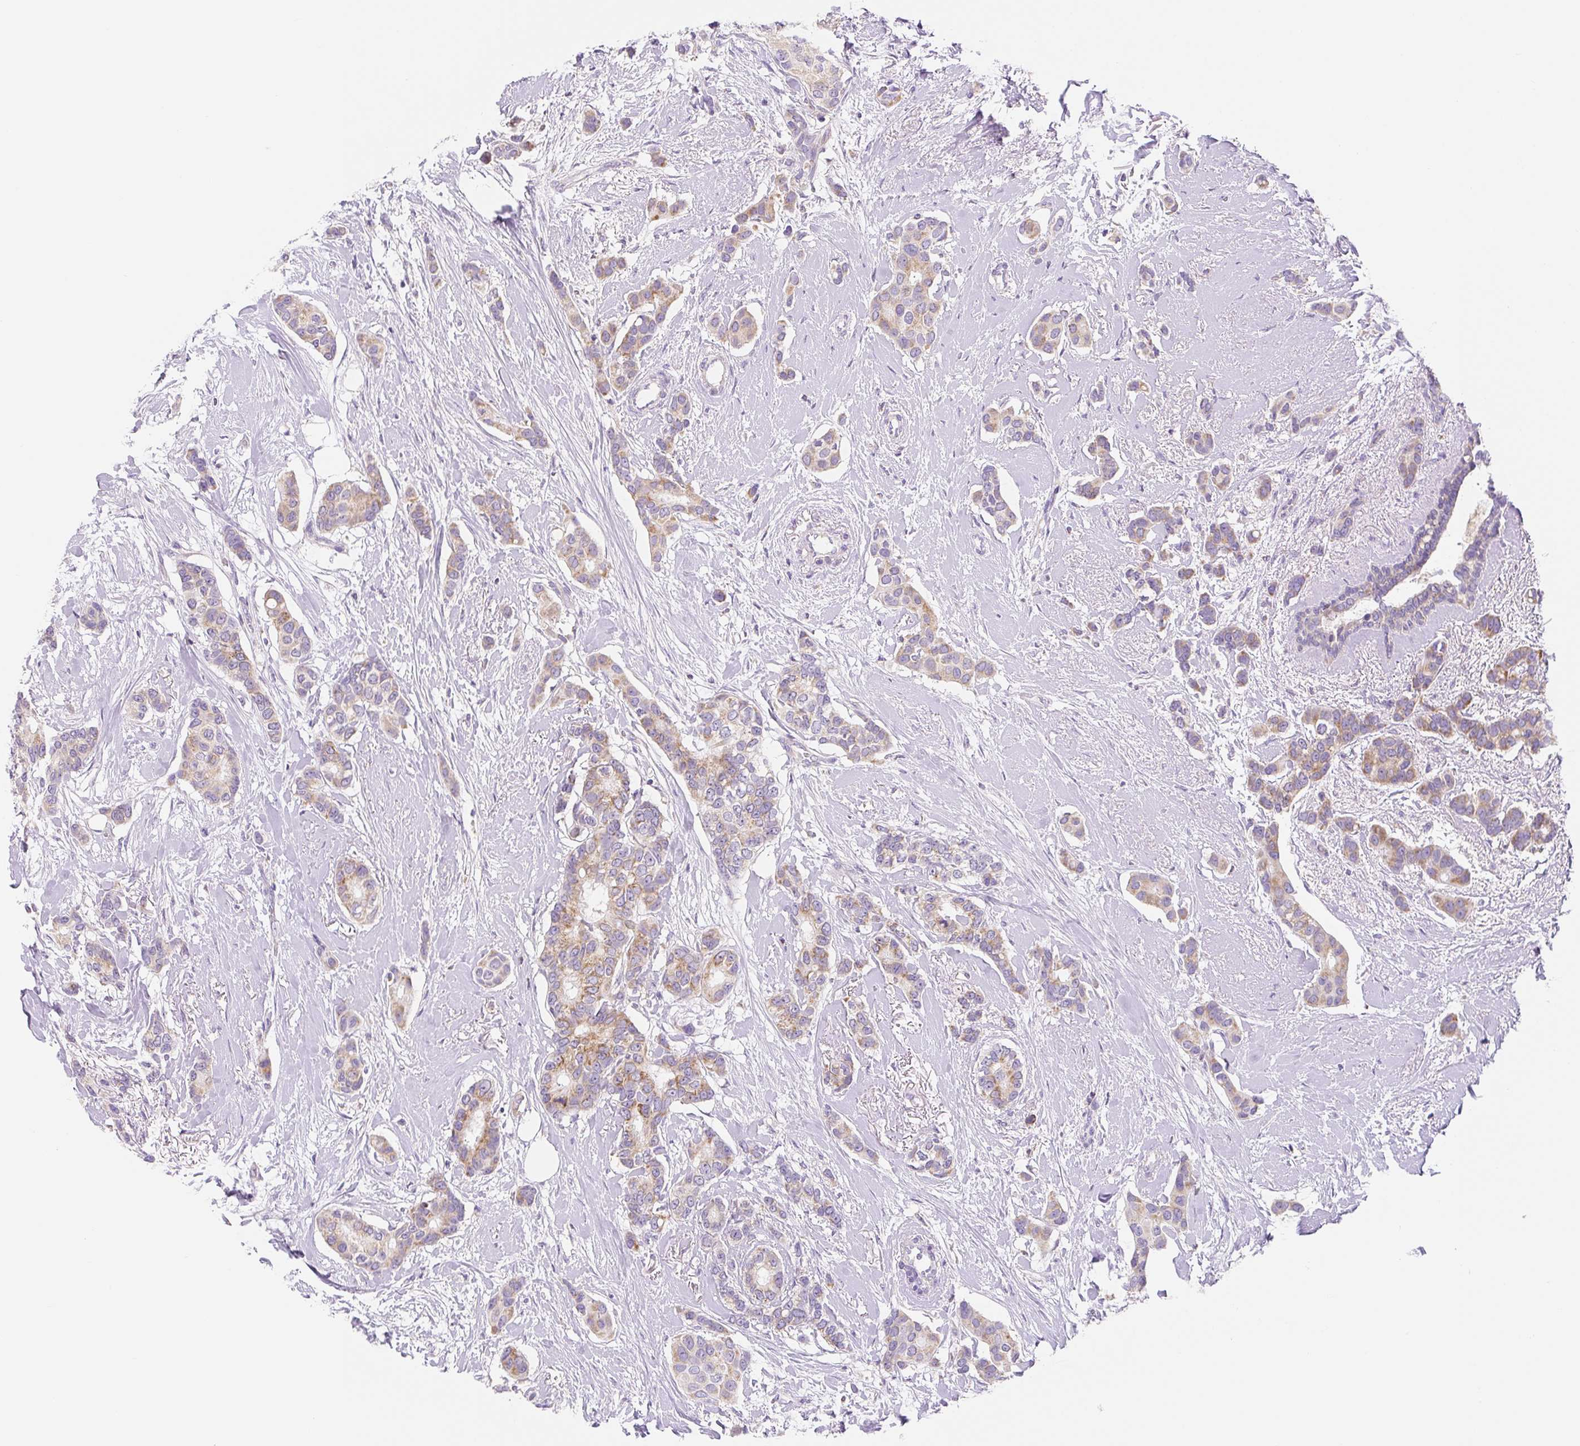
{"staining": {"intensity": "moderate", "quantity": "25%-75%", "location": "cytoplasmic/membranous"}, "tissue": "breast cancer", "cell_type": "Tumor cells", "image_type": "cancer", "snomed": [{"axis": "morphology", "description": "Duct carcinoma"}, {"axis": "topography", "description": "Breast"}], "caption": "Immunohistochemistry image of human breast cancer (intraductal carcinoma) stained for a protein (brown), which reveals medium levels of moderate cytoplasmic/membranous expression in about 25%-75% of tumor cells.", "gene": "FOCAD", "patient": {"sex": "female", "age": 73}}